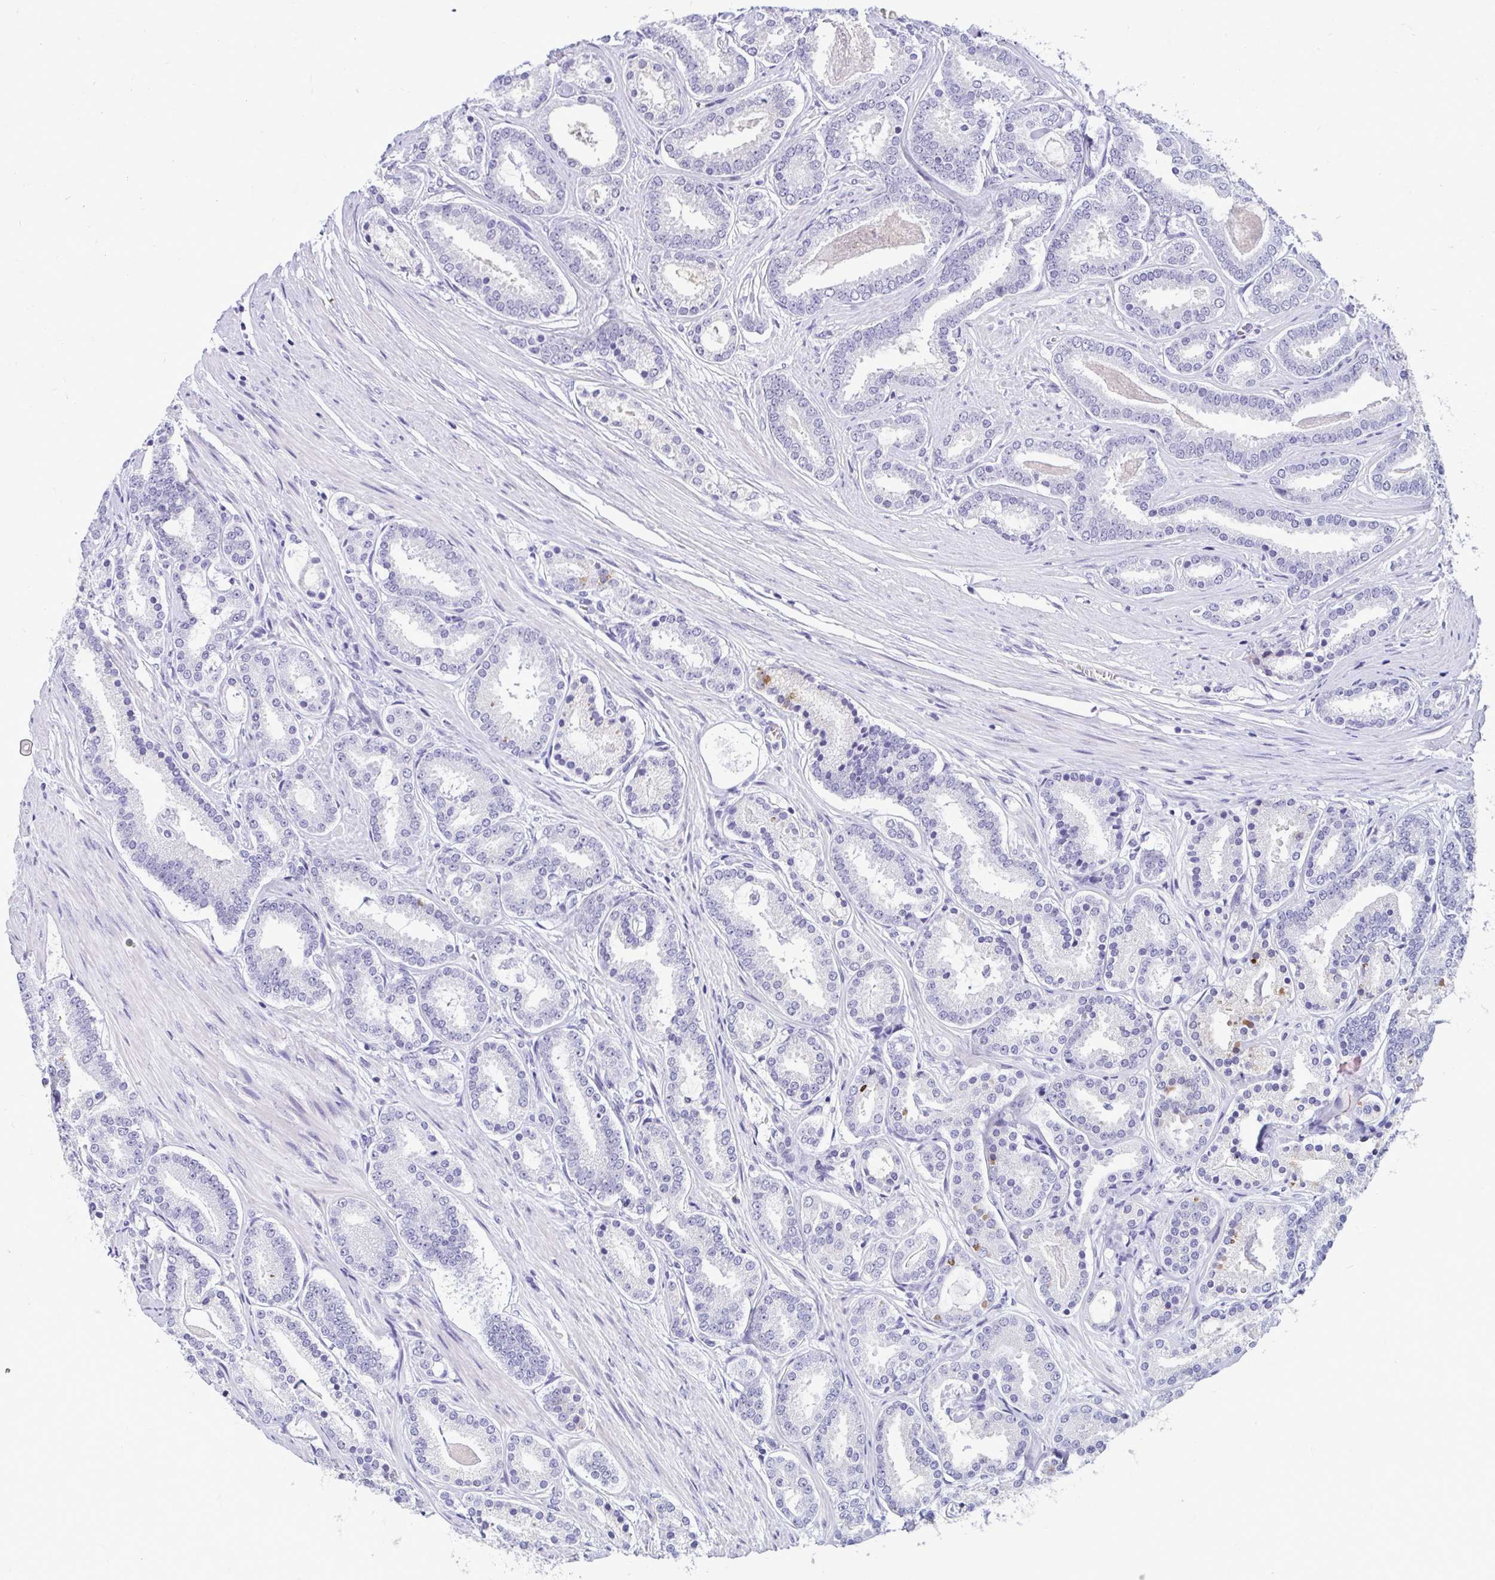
{"staining": {"intensity": "negative", "quantity": "none", "location": "none"}, "tissue": "prostate cancer", "cell_type": "Tumor cells", "image_type": "cancer", "snomed": [{"axis": "morphology", "description": "Adenocarcinoma, High grade"}, {"axis": "topography", "description": "Prostate"}], "caption": "The immunohistochemistry image has no significant expression in tumor cells of prostate adenocarcinoma (high-grade) tissue.", "gene": "SERPINI1", "patient": {"sex": "male", "age": 63}}